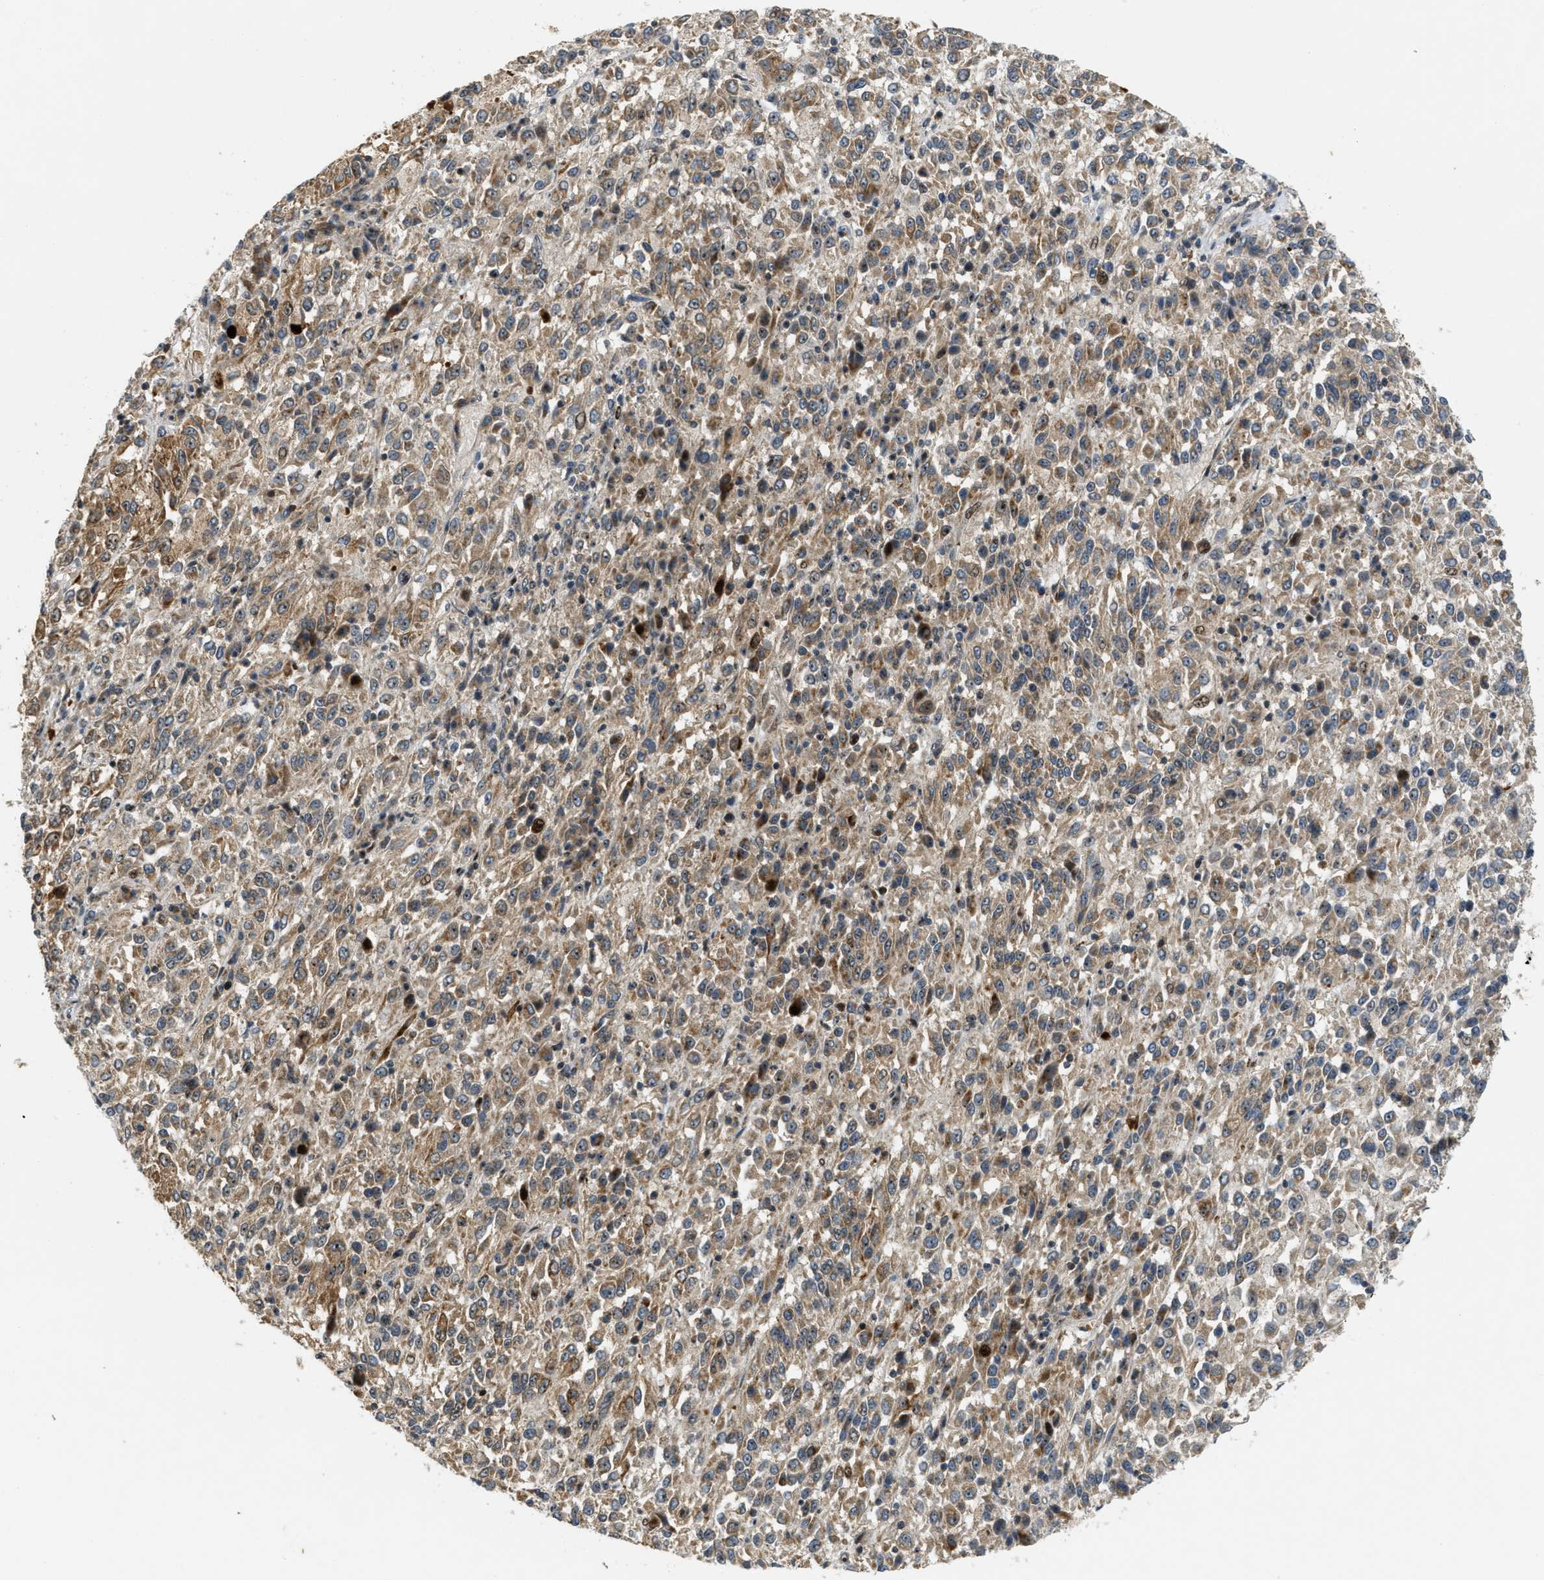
{"staining": {"intensity": "moderate", "quantity": ">75%", "location": "cytoplasmic/membranous,nuclear"}, "tissue": "melanoma", "cell_type": "Tumor cells", "image_type": "cancer", "snomed": [{"axis": "morphology", "description": "Malignant melanoma, Metastatic site"}, {"axis": "topography", "description": "Lung"}], "caption": "Protein analysis of melanoma tissue exhibits moderate cytoplasmic/membranous and nuclear positivity in about >75% of tumor cells.", "gene": "TRAPPC14", "patient": {"sex": "male", "age": 64}}